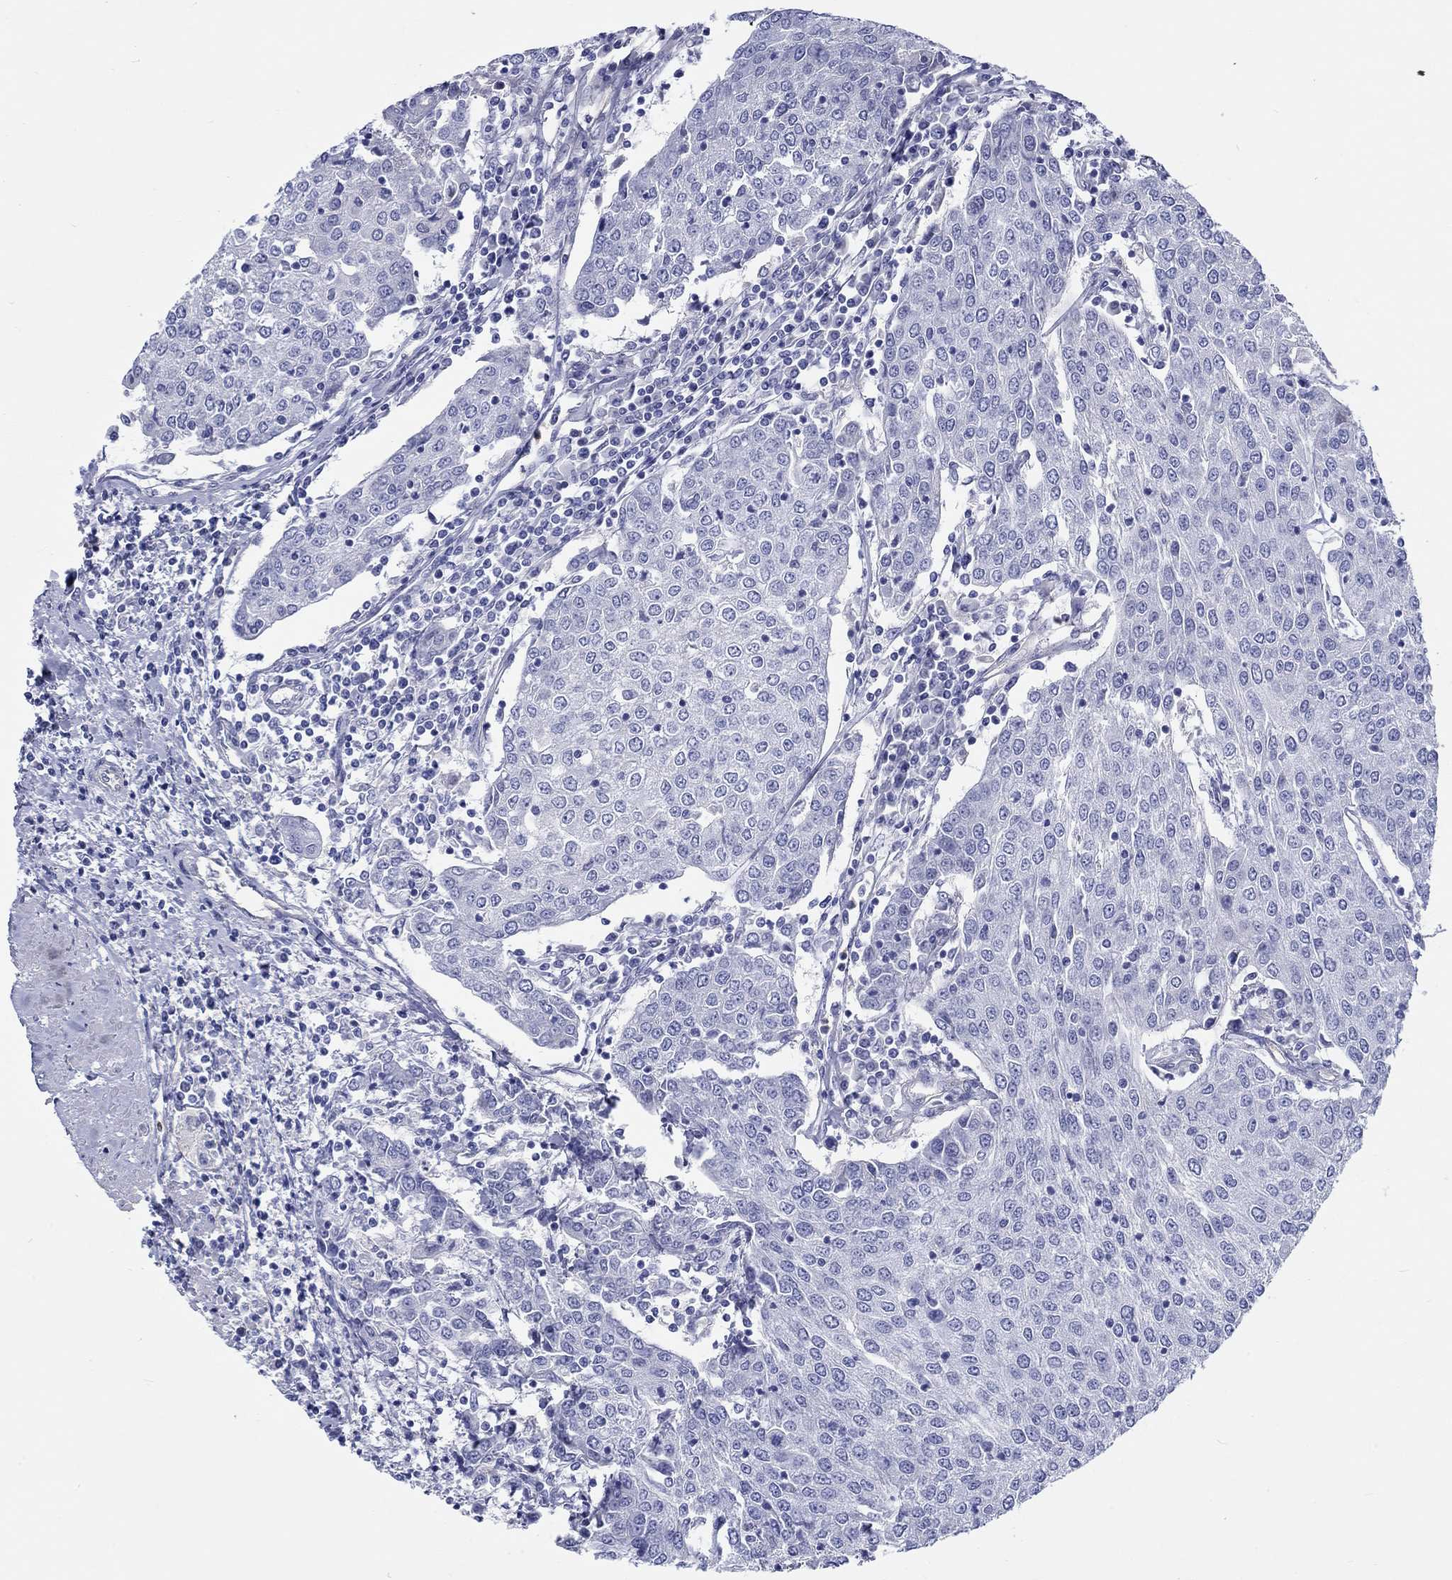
{"staining": {"intensity": "negative", "quantity": "none", "location": "none"}, "tissue": "urothelial cancer", "cell_type": "Tumor cells", "image_type": "cancer", "snomed": [{"axis": "morphology", "description": "Urothelial carcinoma, High grade"}, {"axis": "topography", "description": "Urinary bladder"}], "caption": "High-grade urothelial carcinoma was stained to show a protein in brown. There is no significant expression in tumor cells. Nuclei are stained in blue.", "gene": "CDY2B", "patient": {"sex": "female", "age": 85}}